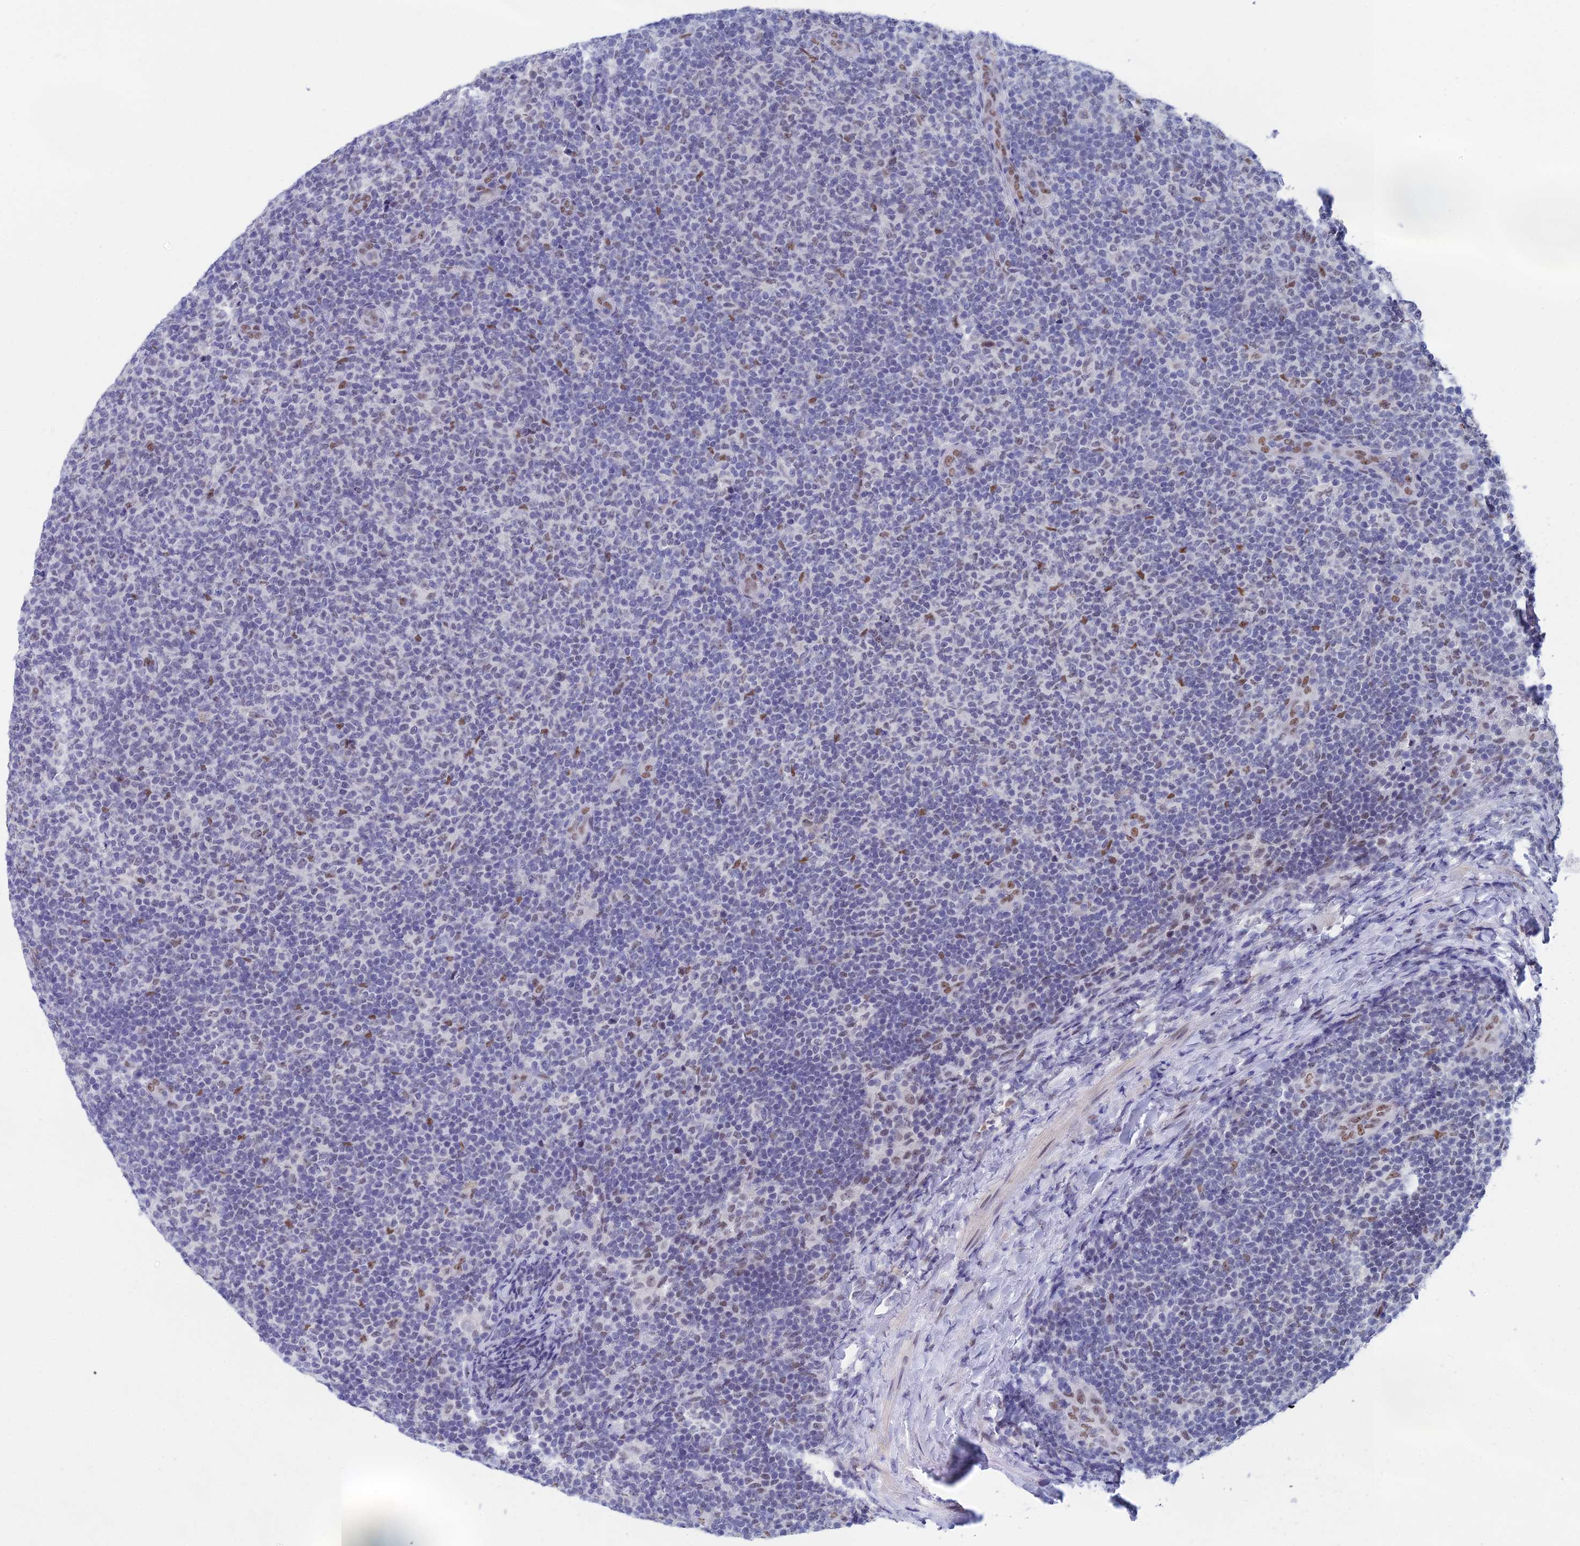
{"staining": {"intensity": "negative", "quantity": "none", "location": "none"}, "tissue": "lymphoma", "cell_type": "Tumor cells", "image_type": "cancer", "snomed": [{"axis": "morphology", "description": "Malignant lymphoma, non-Hodgkin's type, Low grade"}, {"axis": "topography", "description": "Lymph node"}], "caption": "A photomicrograph of human lymphoma is negative for staining in tumor cells.", "gene": "NABP2", "patient": {"sex": "male", "age": 66}}